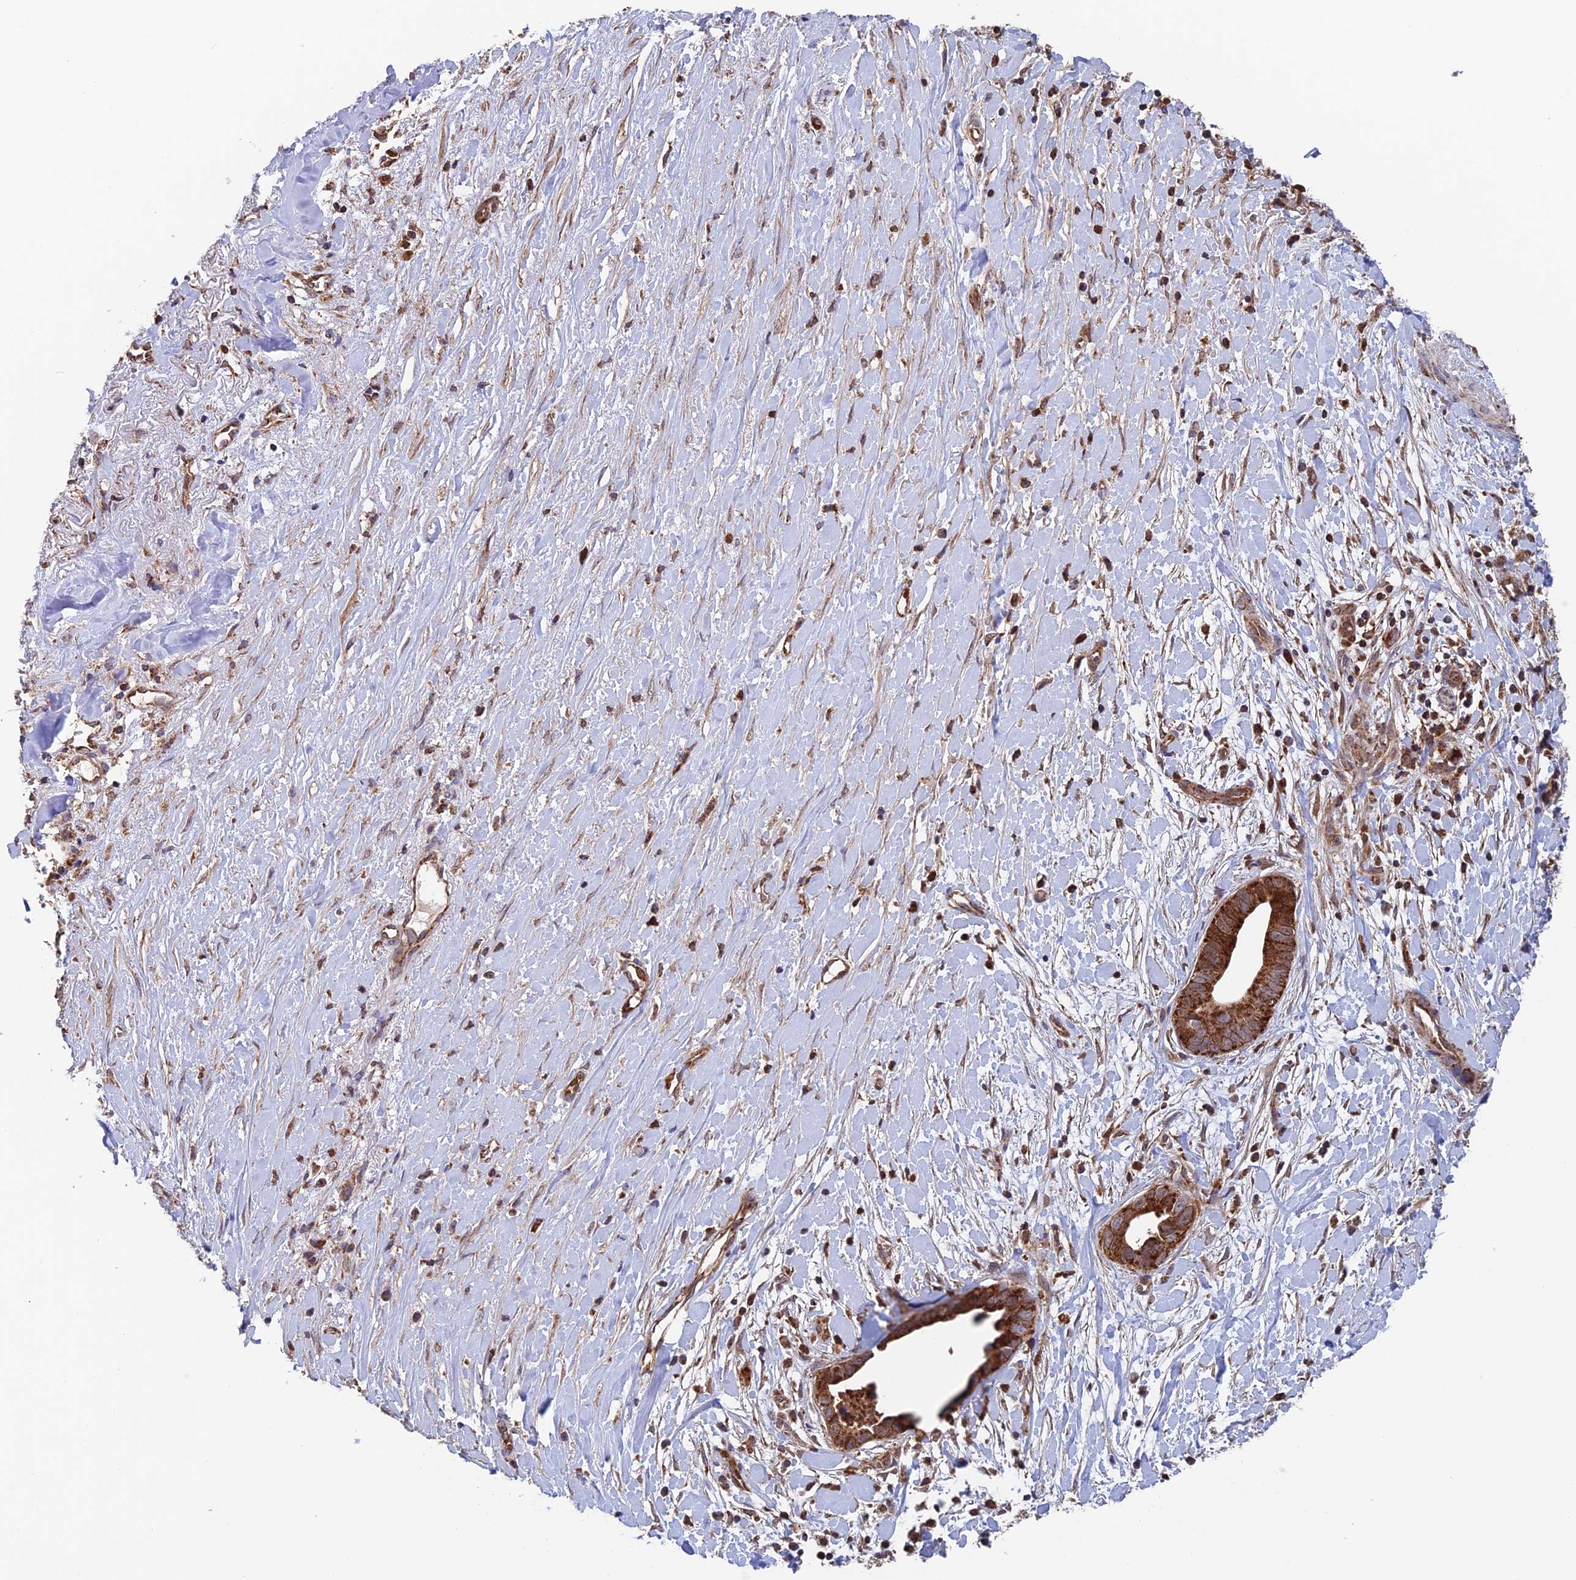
{"staining": {"intensity": "strong", "quantity": ">75%", "location": "cytoplasmic/membranous"}, "tissue": "liver cancer", "cell_type": "Tumor cells", "image_type": "cancer", "snomed": [{"axis": "morphology", "description": "Cholangiocarcinoma"}, {"axis": "topography", "description": "Liver"}], "caption": "Protein expression by immunohistochemistry (IHC) reveals strong cytoplasmic/membranous positivity in approximately >75% of tumor cells in liver cancer (cholangiocarcinoma).", "gene": "DTYMK", "patient": {"sex": "female", "age": 79}}